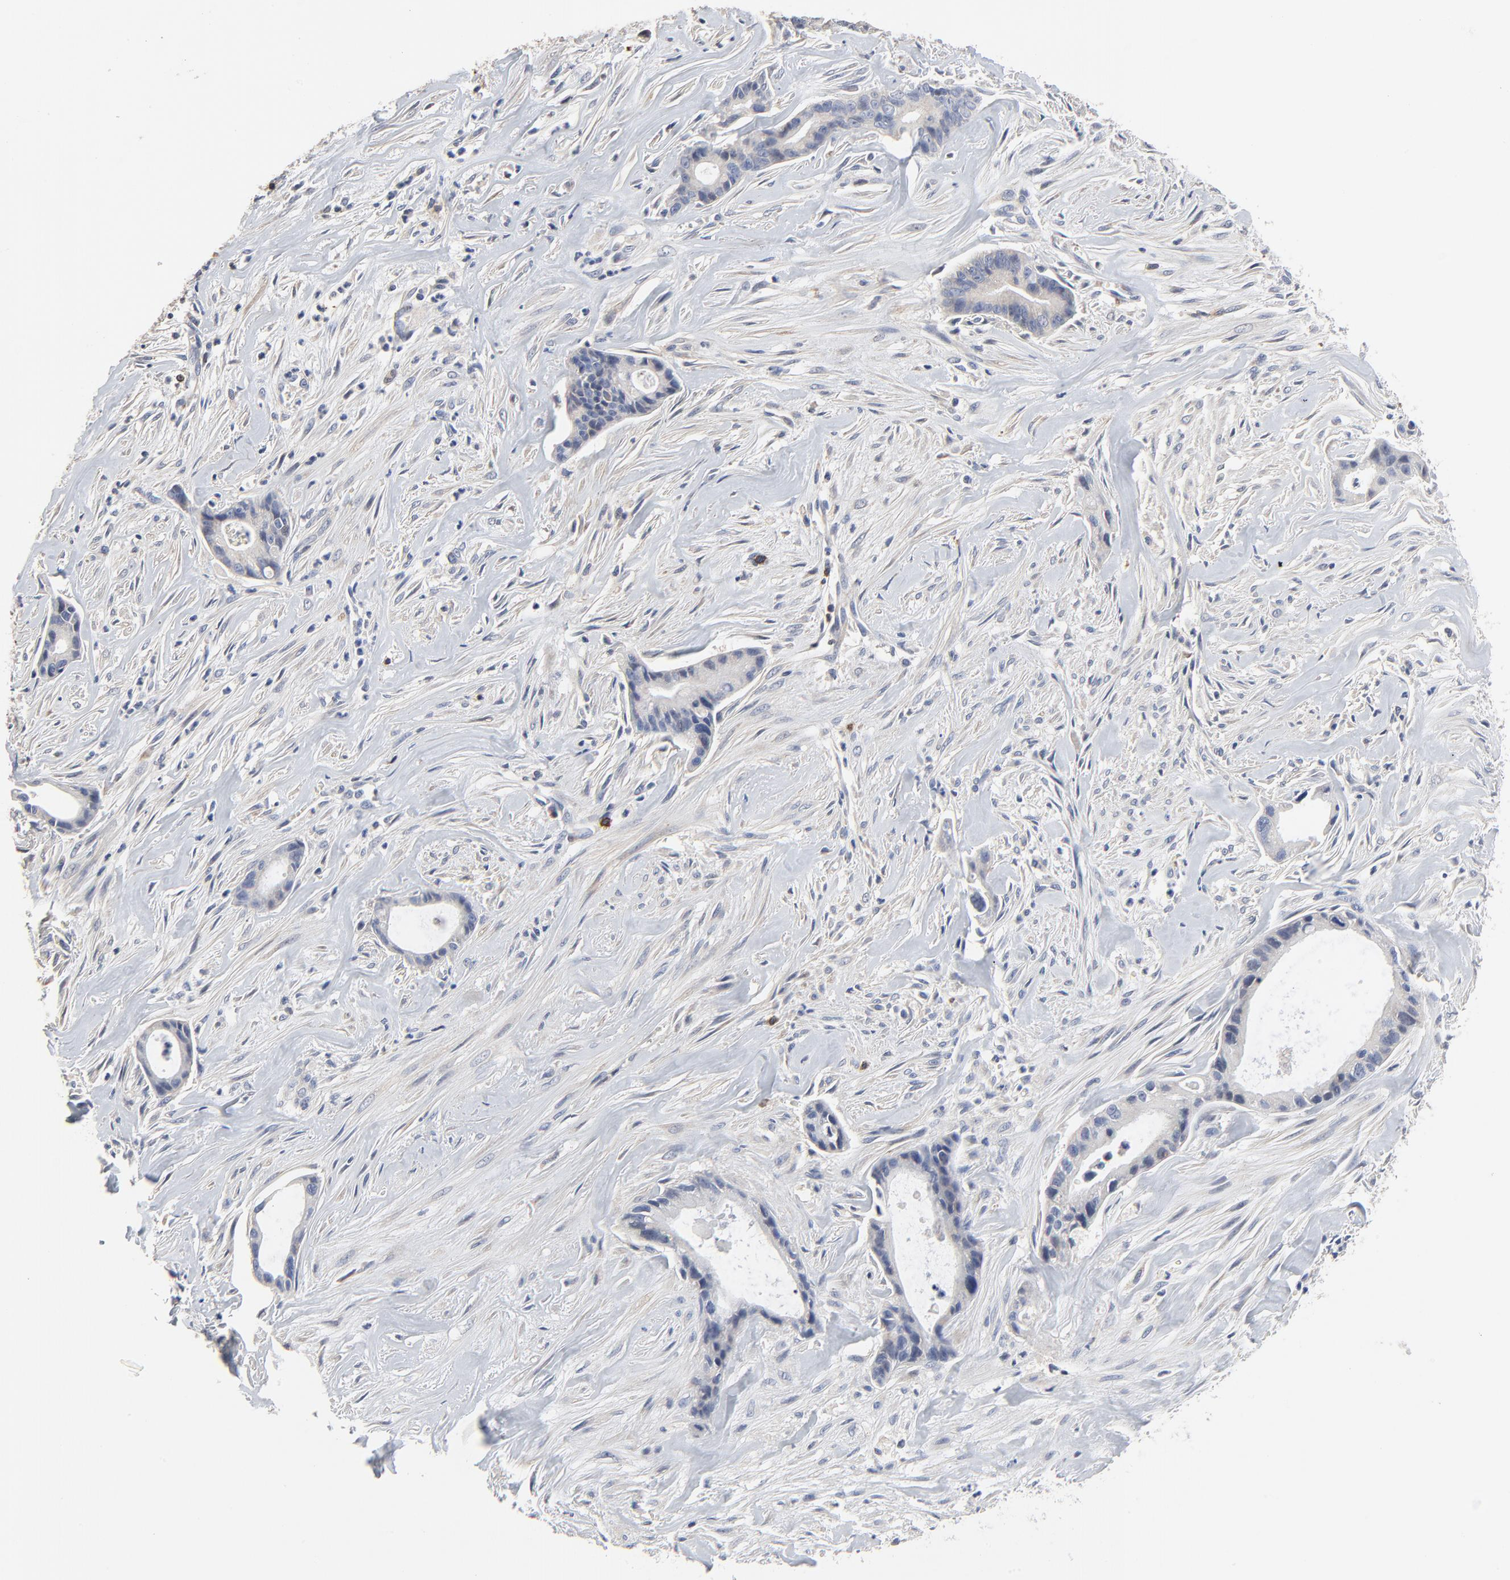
{"staining": {"intensity": "weak", "quantity": "<25%", "location": "cytoplasmic/membranous"}, "tissue": "liver cancer", "cell_type": "Tumor cells", "image_type": "cancer", "snomed": [{"axis": "morphology", "description": "Cholangiocarcinoma"}, {"axis": "topography", "description": "Liver"}], "caption": "Tumor cells show no significant protein positivity in cholangiocarcinoma (liver).", "gene": "SKAP1", "patient": {"sex": "female", "age": 55}}